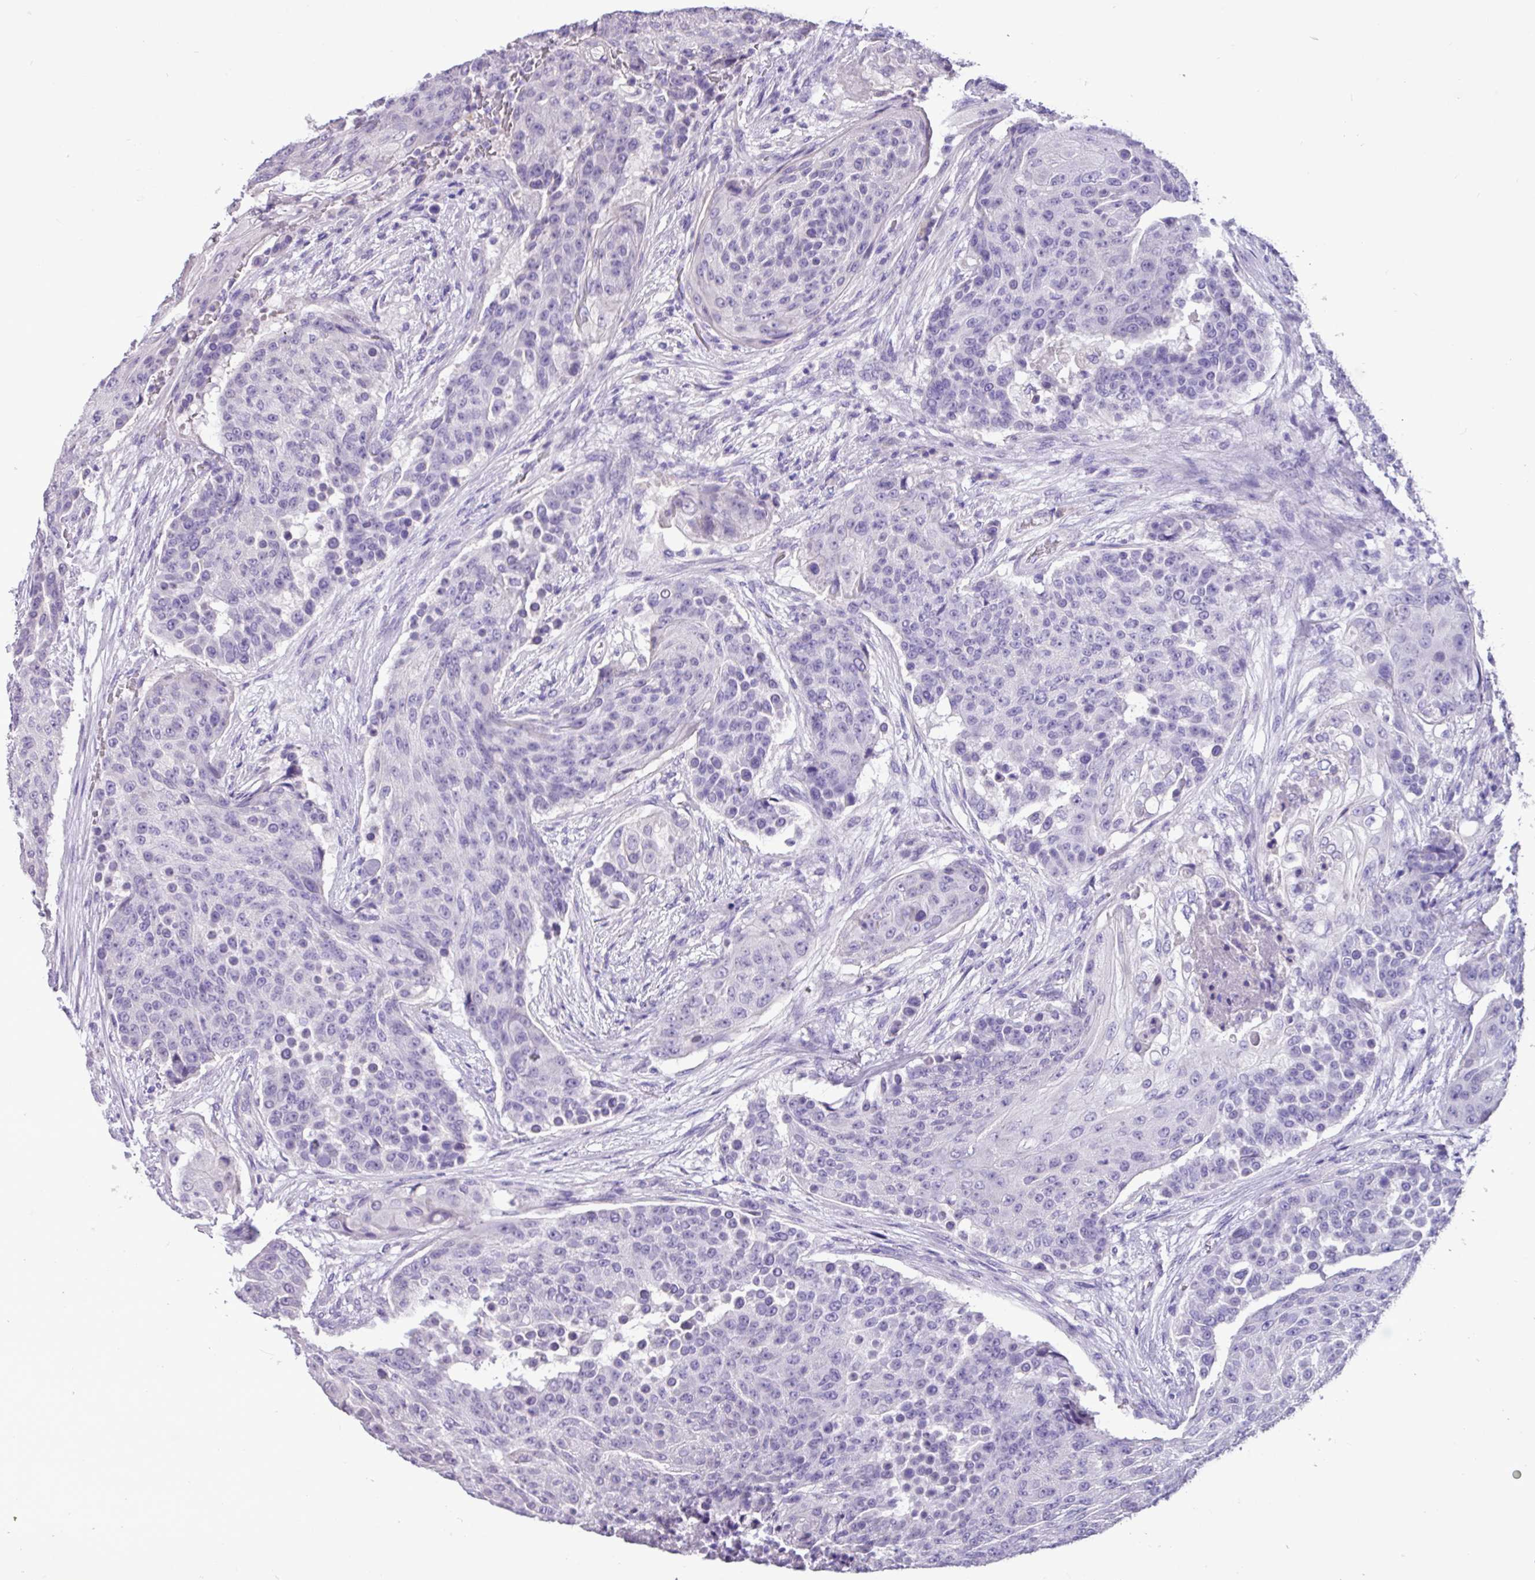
{"staining": {"intensity": "negative", "quantity": "none", "location": "none"}, "tissue": "urothelial cancer", "cell_type": "Tumor cells", "image_type": "cancer", "snomed": [{"axis": "morphology", "description": "Urothelial carcinoma, High grade"}, {"axis": "topography", "description": "Urinary bladder"}], "caption": "Tumor cells are negative for brown protein staining in urothelial cancer.", "gene": "EPCAM", "patient": {"sex": "female", "age": 63}}